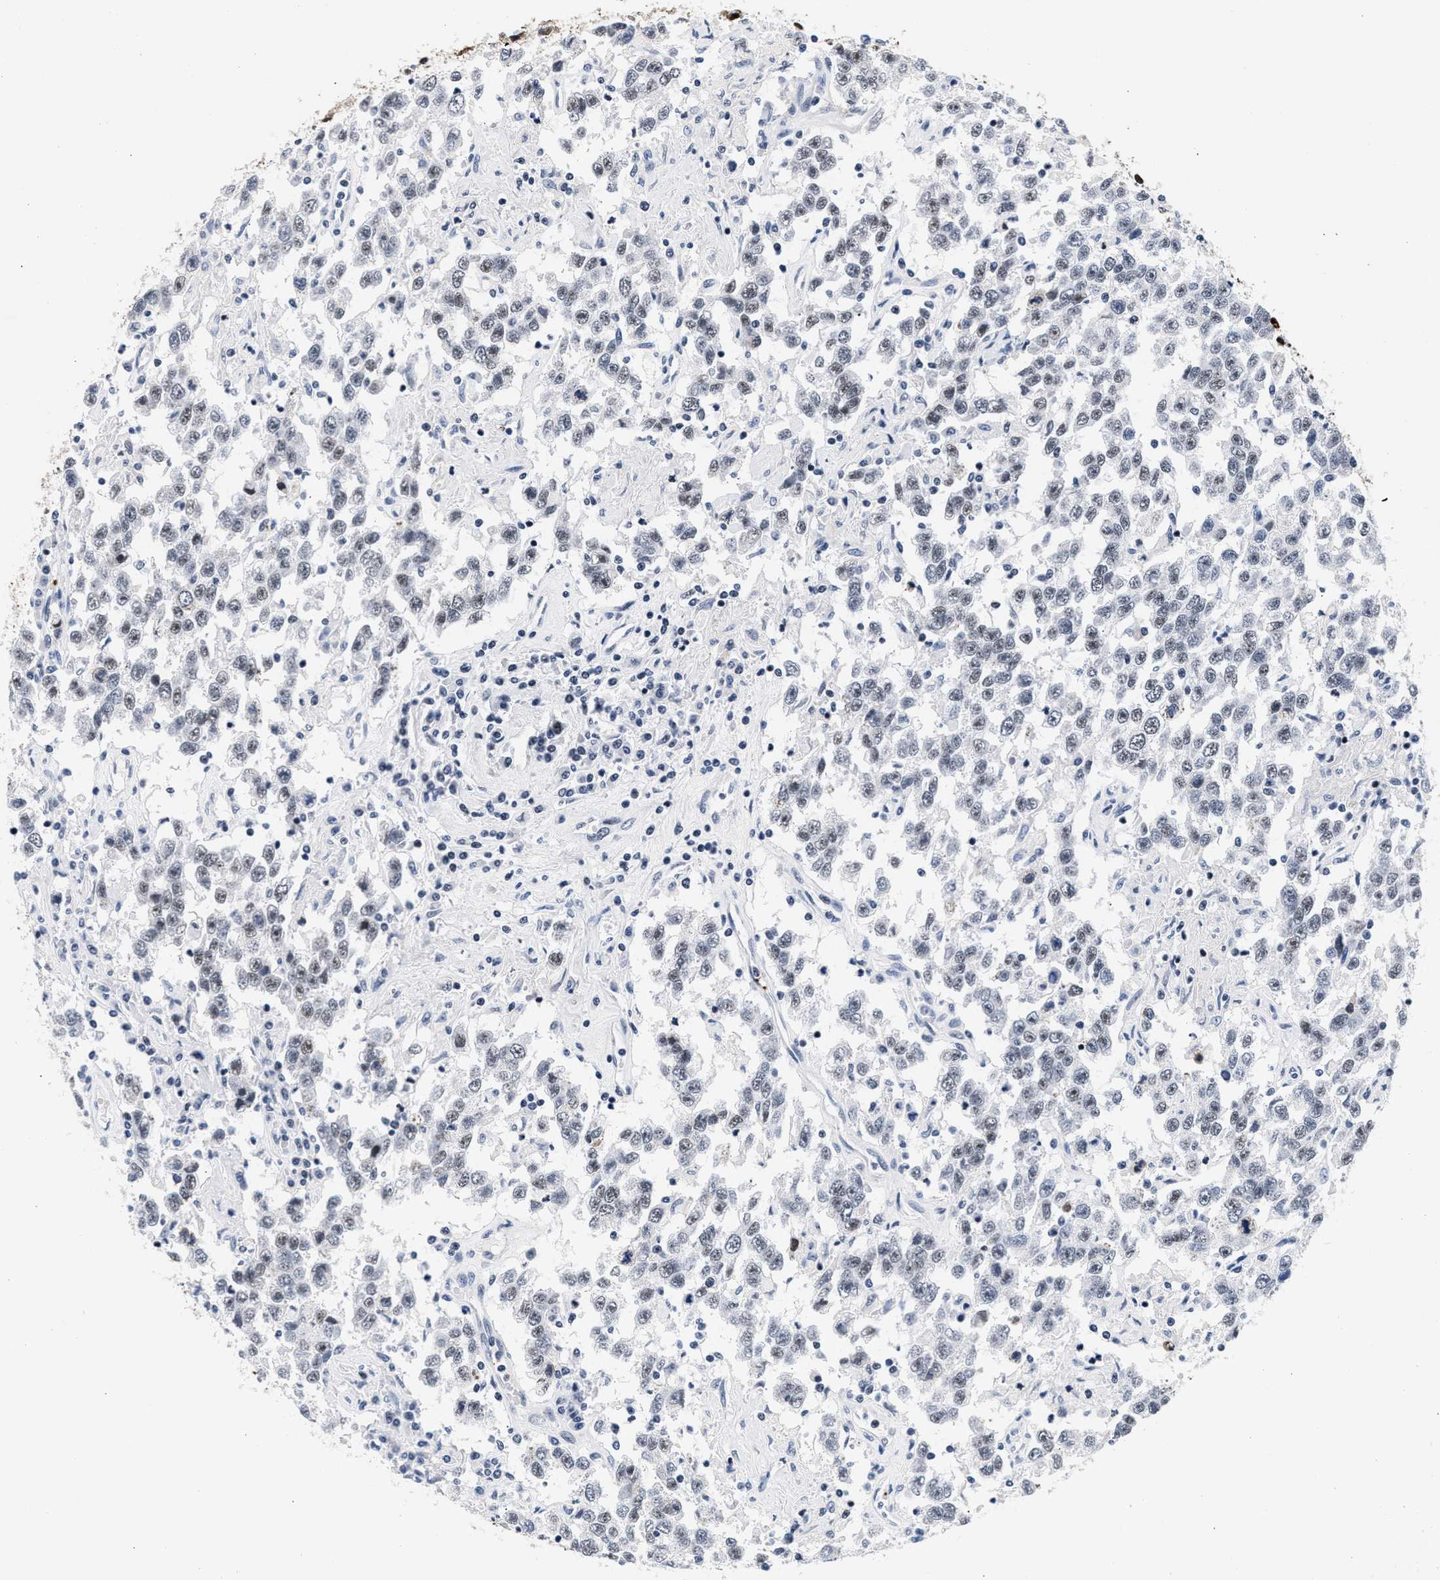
{"staining": {"intensity": "weak", "quantity": "<25%", "location": "nuclear"}, "tissue": "testis cancer", "cell_type": "Tumor cells", "image_type": "cancer", "snomed": [{"axis": "morphology", "description": "Seminoma, NOS"}, {"axis": "topography", "description": "Testis"}], "caption": "Immunohistochemical staining of human testis seminoma exhibits no significant expression in tumor cells. (Brightfield microscopy of DAB immunohistochemistry at high magnification).", "gene": "RAD21", "patient": {"sex": "male", "age": 41}}